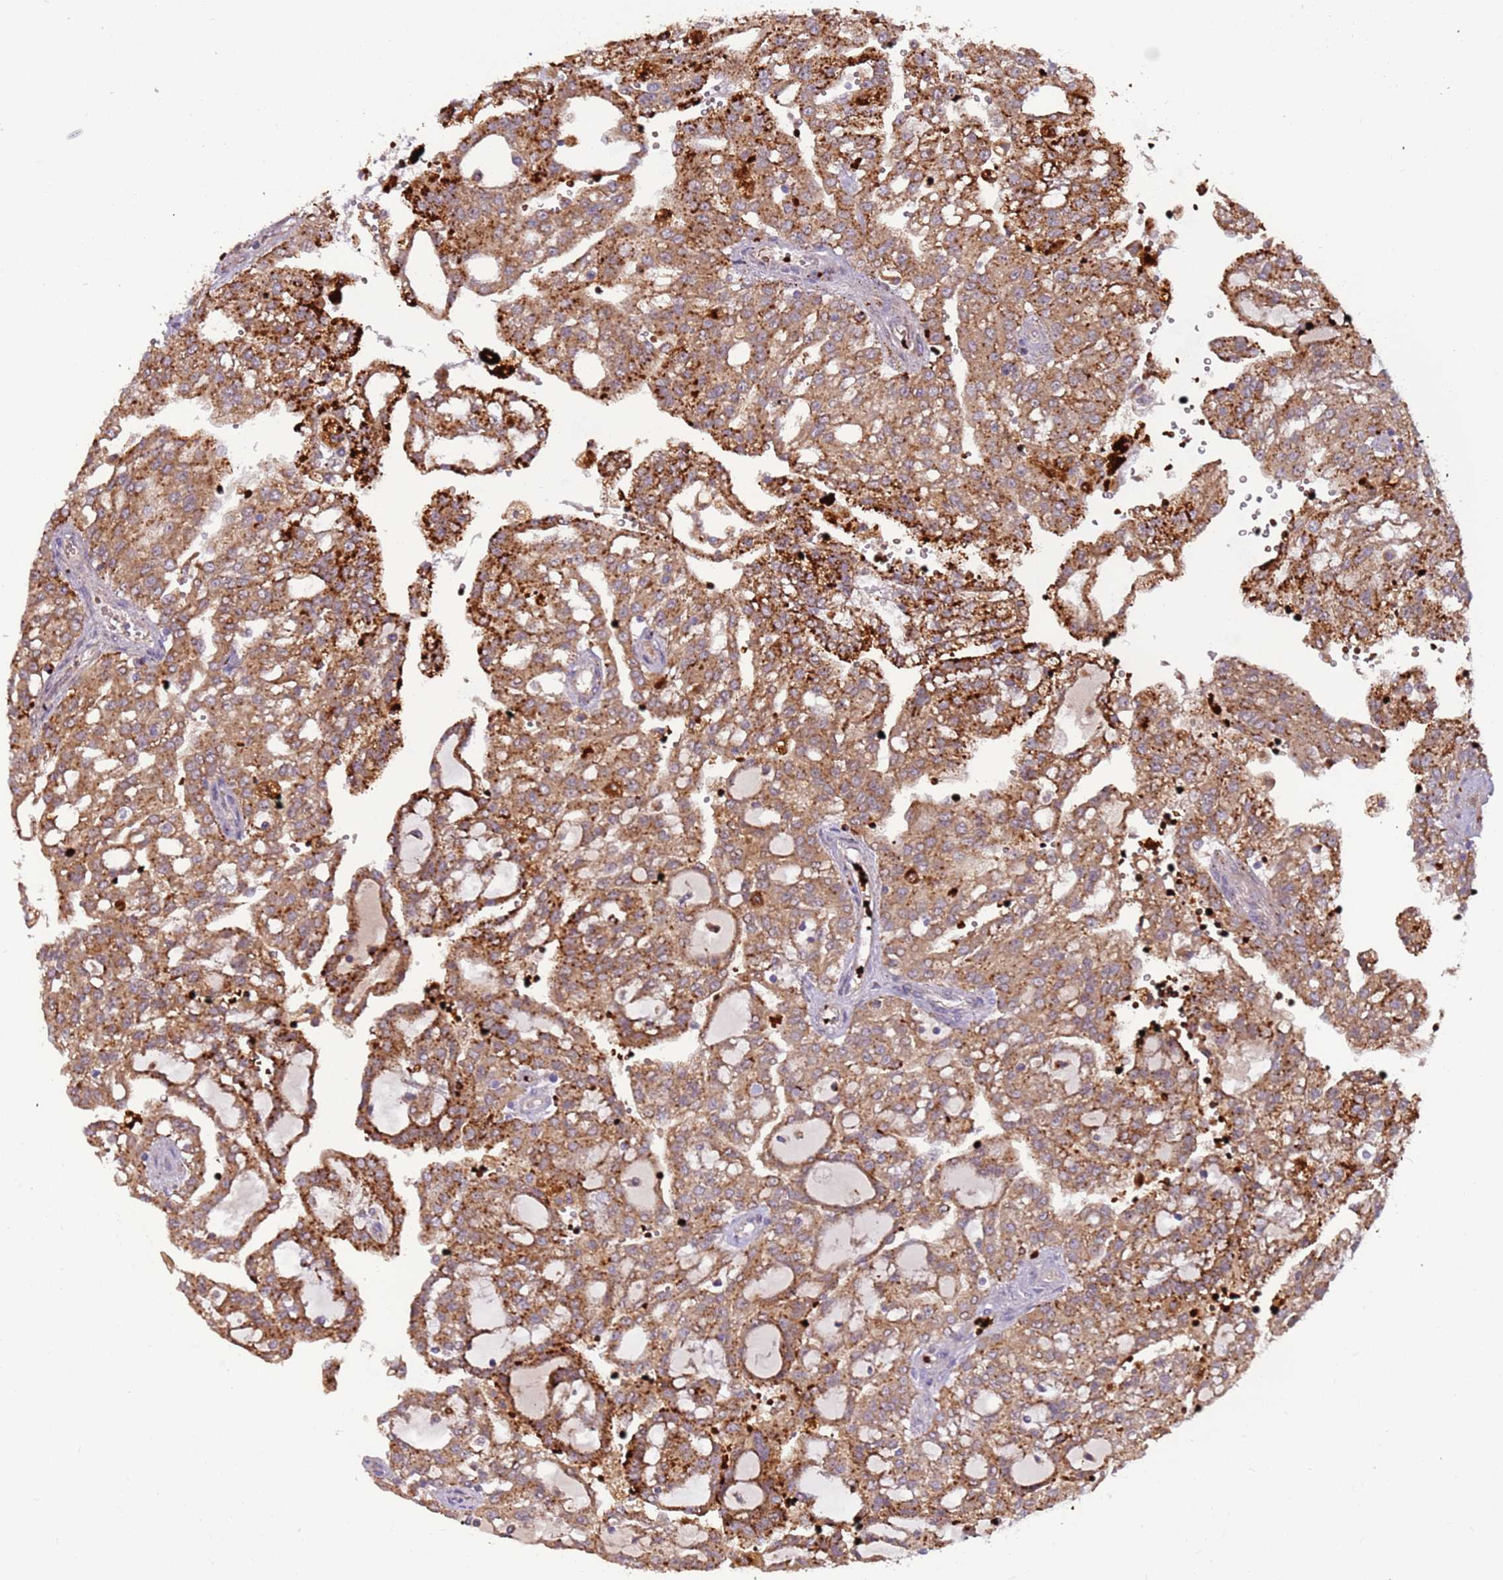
{"staining": {"intensity": "moderate", "quantity": ">75%", "location": "cytoplasmic/membranous"}, "tissue": "renal cancer", "cell_type": "Tumor cells", "image_type": "cancer", "snomed": [{"axis": "morphology", "description": "Adenocarcinoma, NOS"}, {"axis": "topography", "description": "Kidney"}], "caption": "High-magnification brightfield microscopy of renal cancer (adenocarcinoma) stained with DAB (3,3'-diaminobenzidine) (brown) and counterstained with hematoxylin (blue). tumor cells exhibit moderate cytoplasmic/membranous expression is present in approximately>75% of cells.", "gene": "VPS36", "patient": {"sex": "male", "age": 63}}